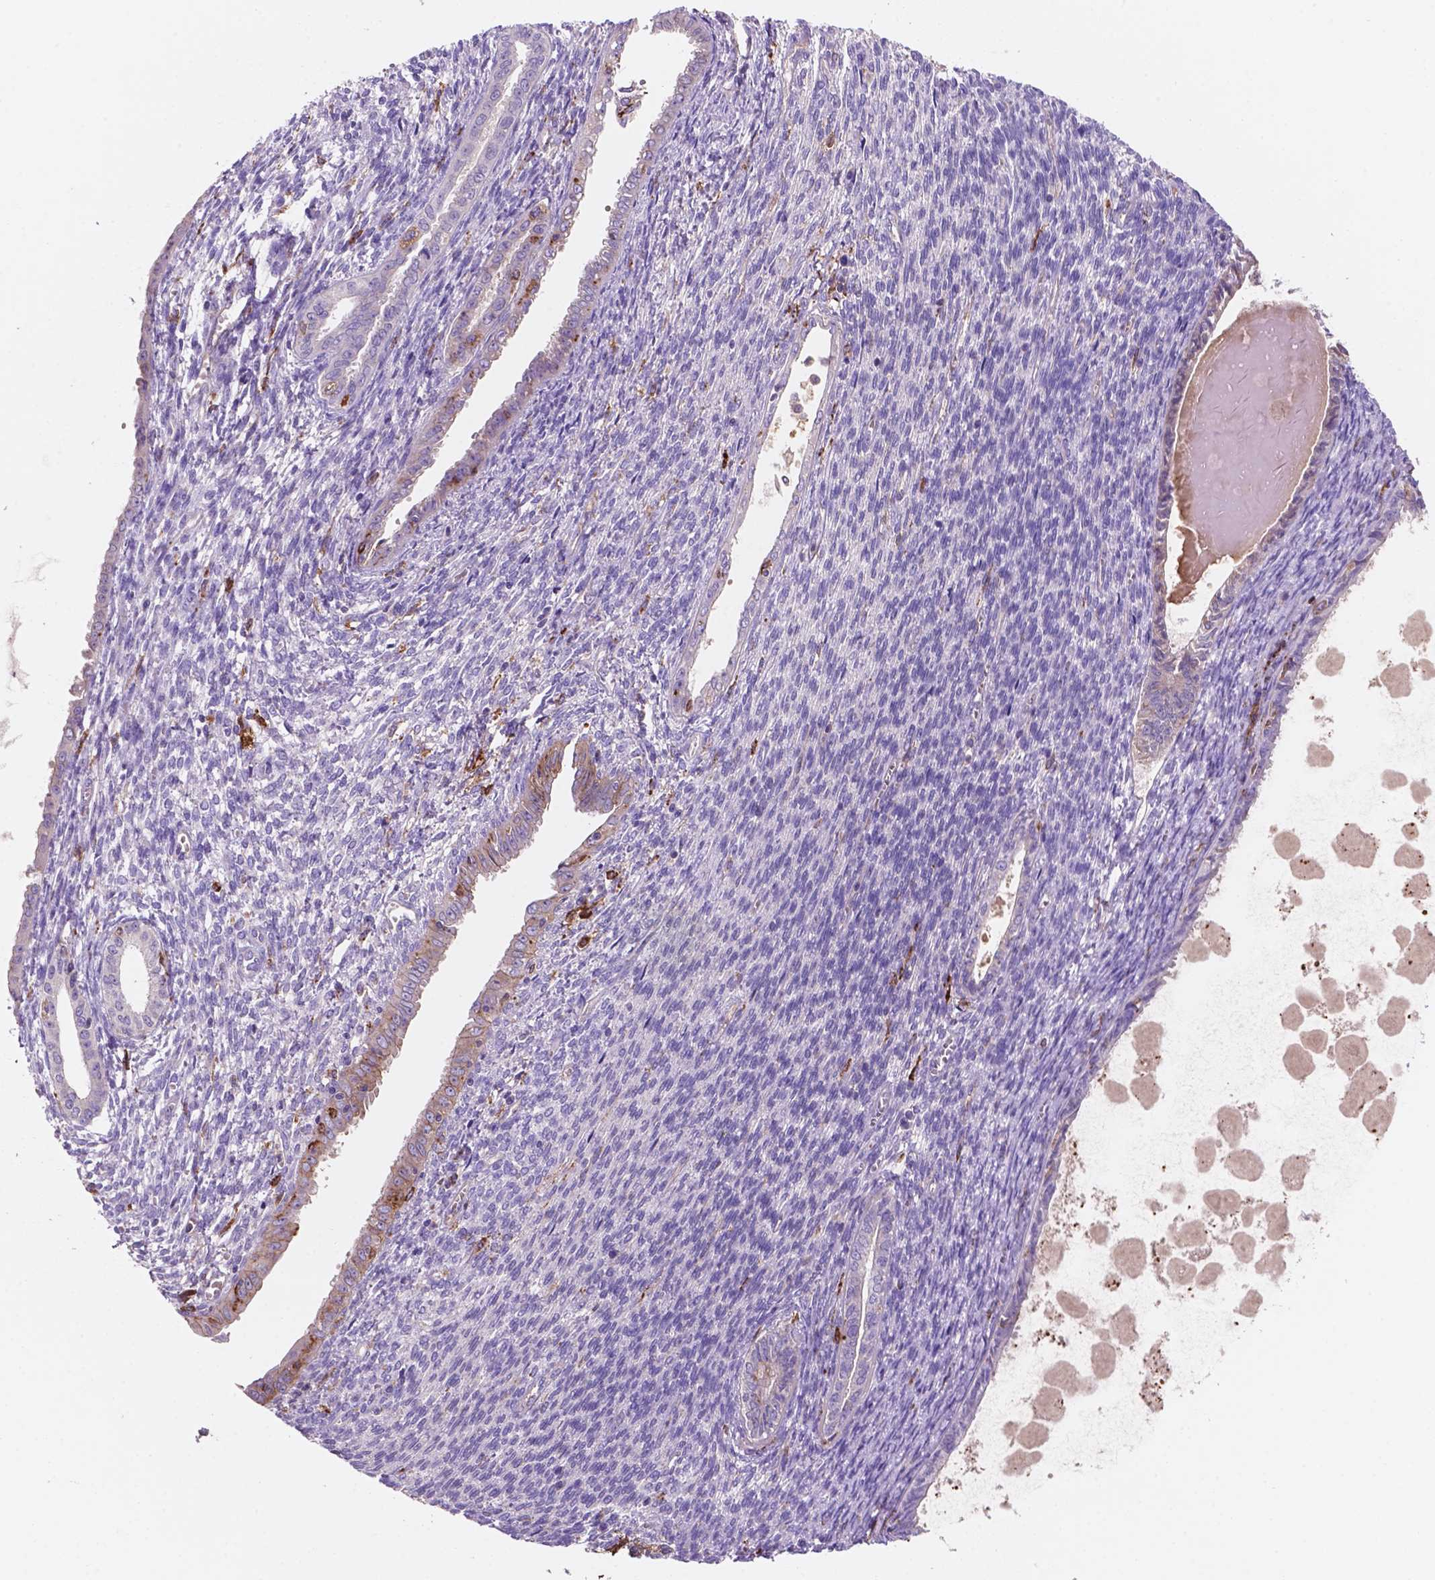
{"staining": {"intensity": "weak", "quantity": "<25%", "location": "cytoplasmic/membranous"}, "tissue": "endometrial cancer", "cell_type": "Tumor cells", "image_type": "cancer", "snomed": [{"axis": "morphology", "description": "Adenocarcinoma, NOS"}, {"axis": "topography", "description": "Endometrium"}], "caption": "IHC histopathology image of human adenocarcinoma (endometrial) stained for a protein (brown), which demonstrates no staining in tumor cells. (Immunohistochemistry (ihc), brightfield microscopy, high magnification).", "gene": "MKRN2OS", "patient": {"sex": "female", "age": 86}}